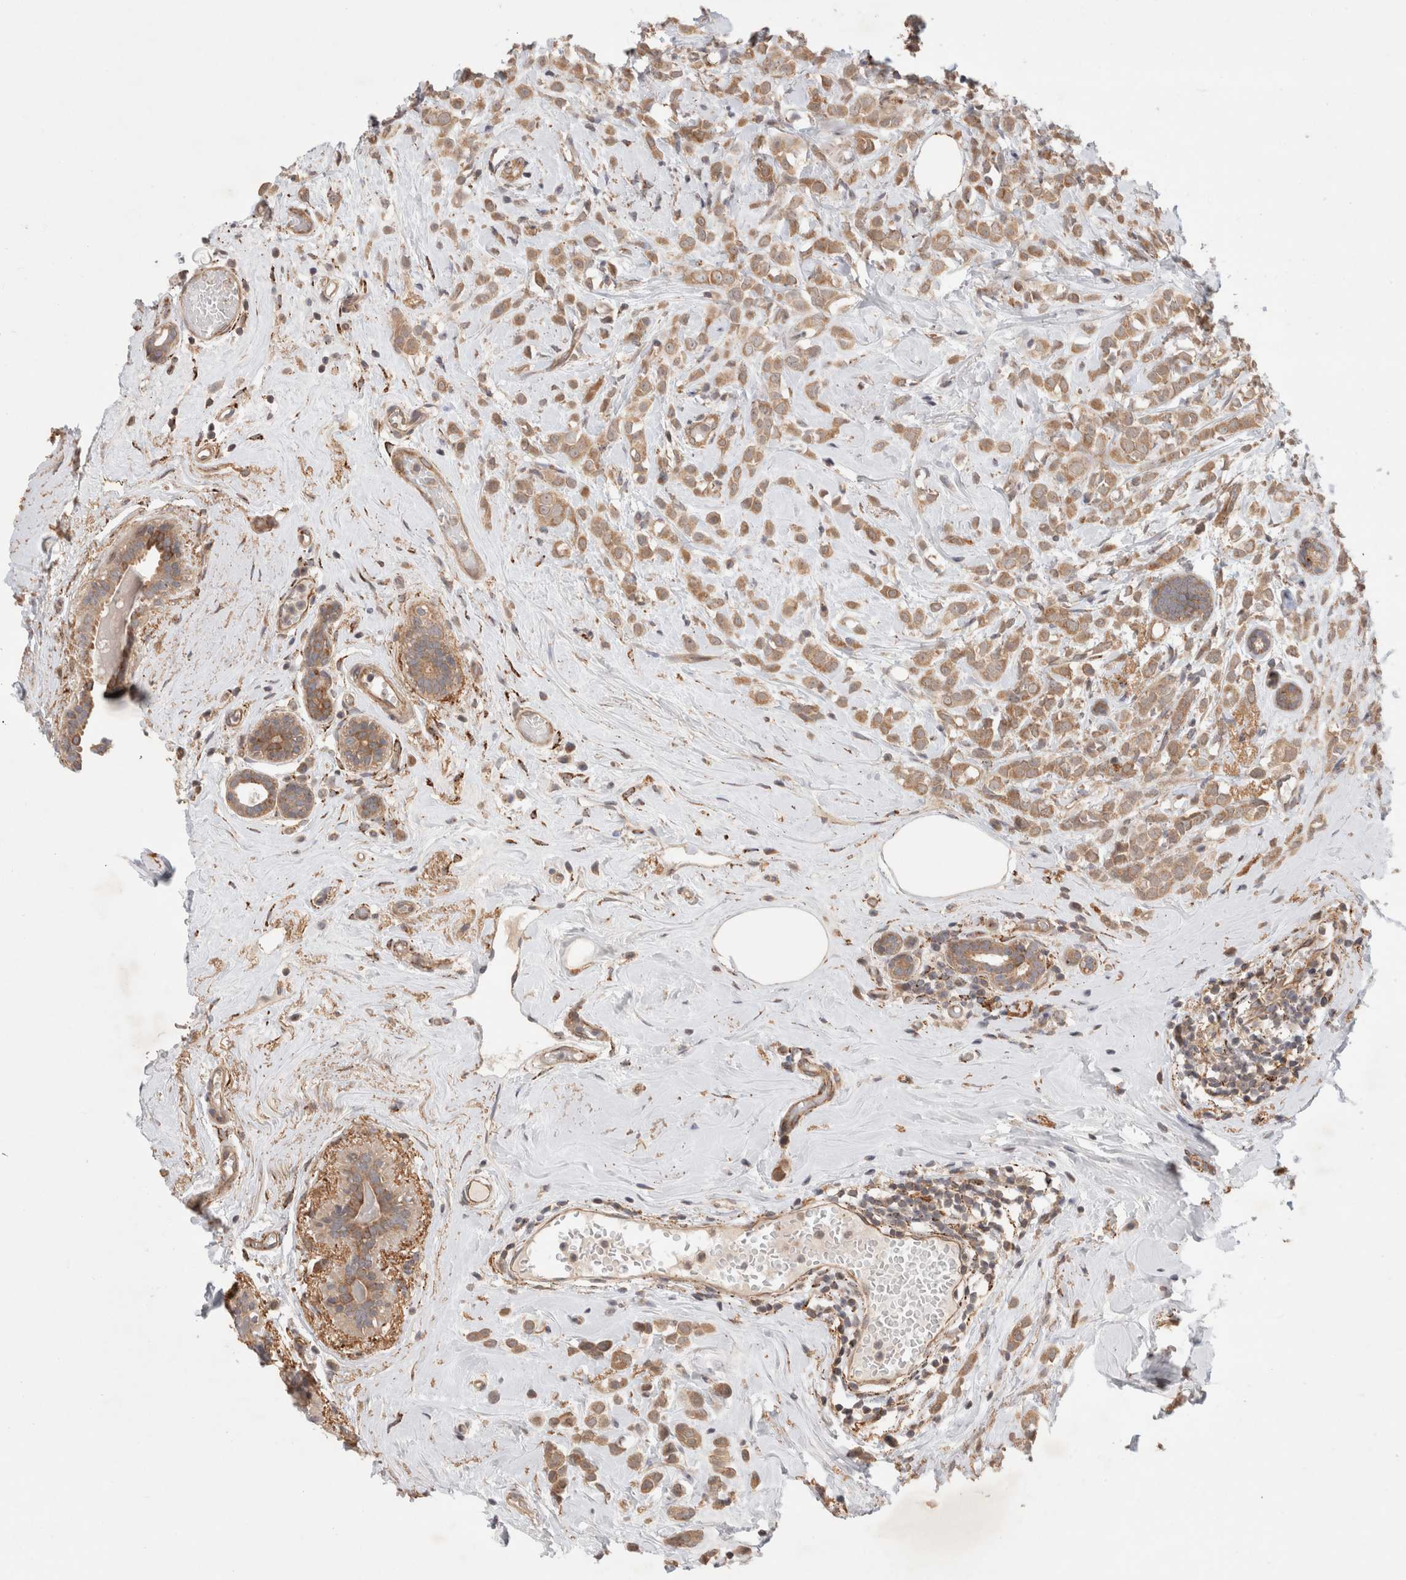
{"staining": {"intensity": "moderate", "quantity": ">75%", "location": "cytoplasmic/membranous"}, "tissue": "breast cancer", "cell_type": "Tumor cells", "image_type": "cancer", "snomed": [{"axis": "morphology", "description": "Lobular carcinoma"}, {"axis": "topography", "description": "Breast"}], "caption": "Immunohistochemistry (IHC) histopathology image of neoplastic tissue: human breast cancer (lobular carcinoma) stained using immunohistochemistry (IHC) exhibits medium levels of moderate protein expression localized specifically in the cytoplasmic/membranous of tumor cells, appearing as a cytoplasmic/membranous brown color.", "gene": "HROB", "patient": {"sex": "female", "age": 47}}